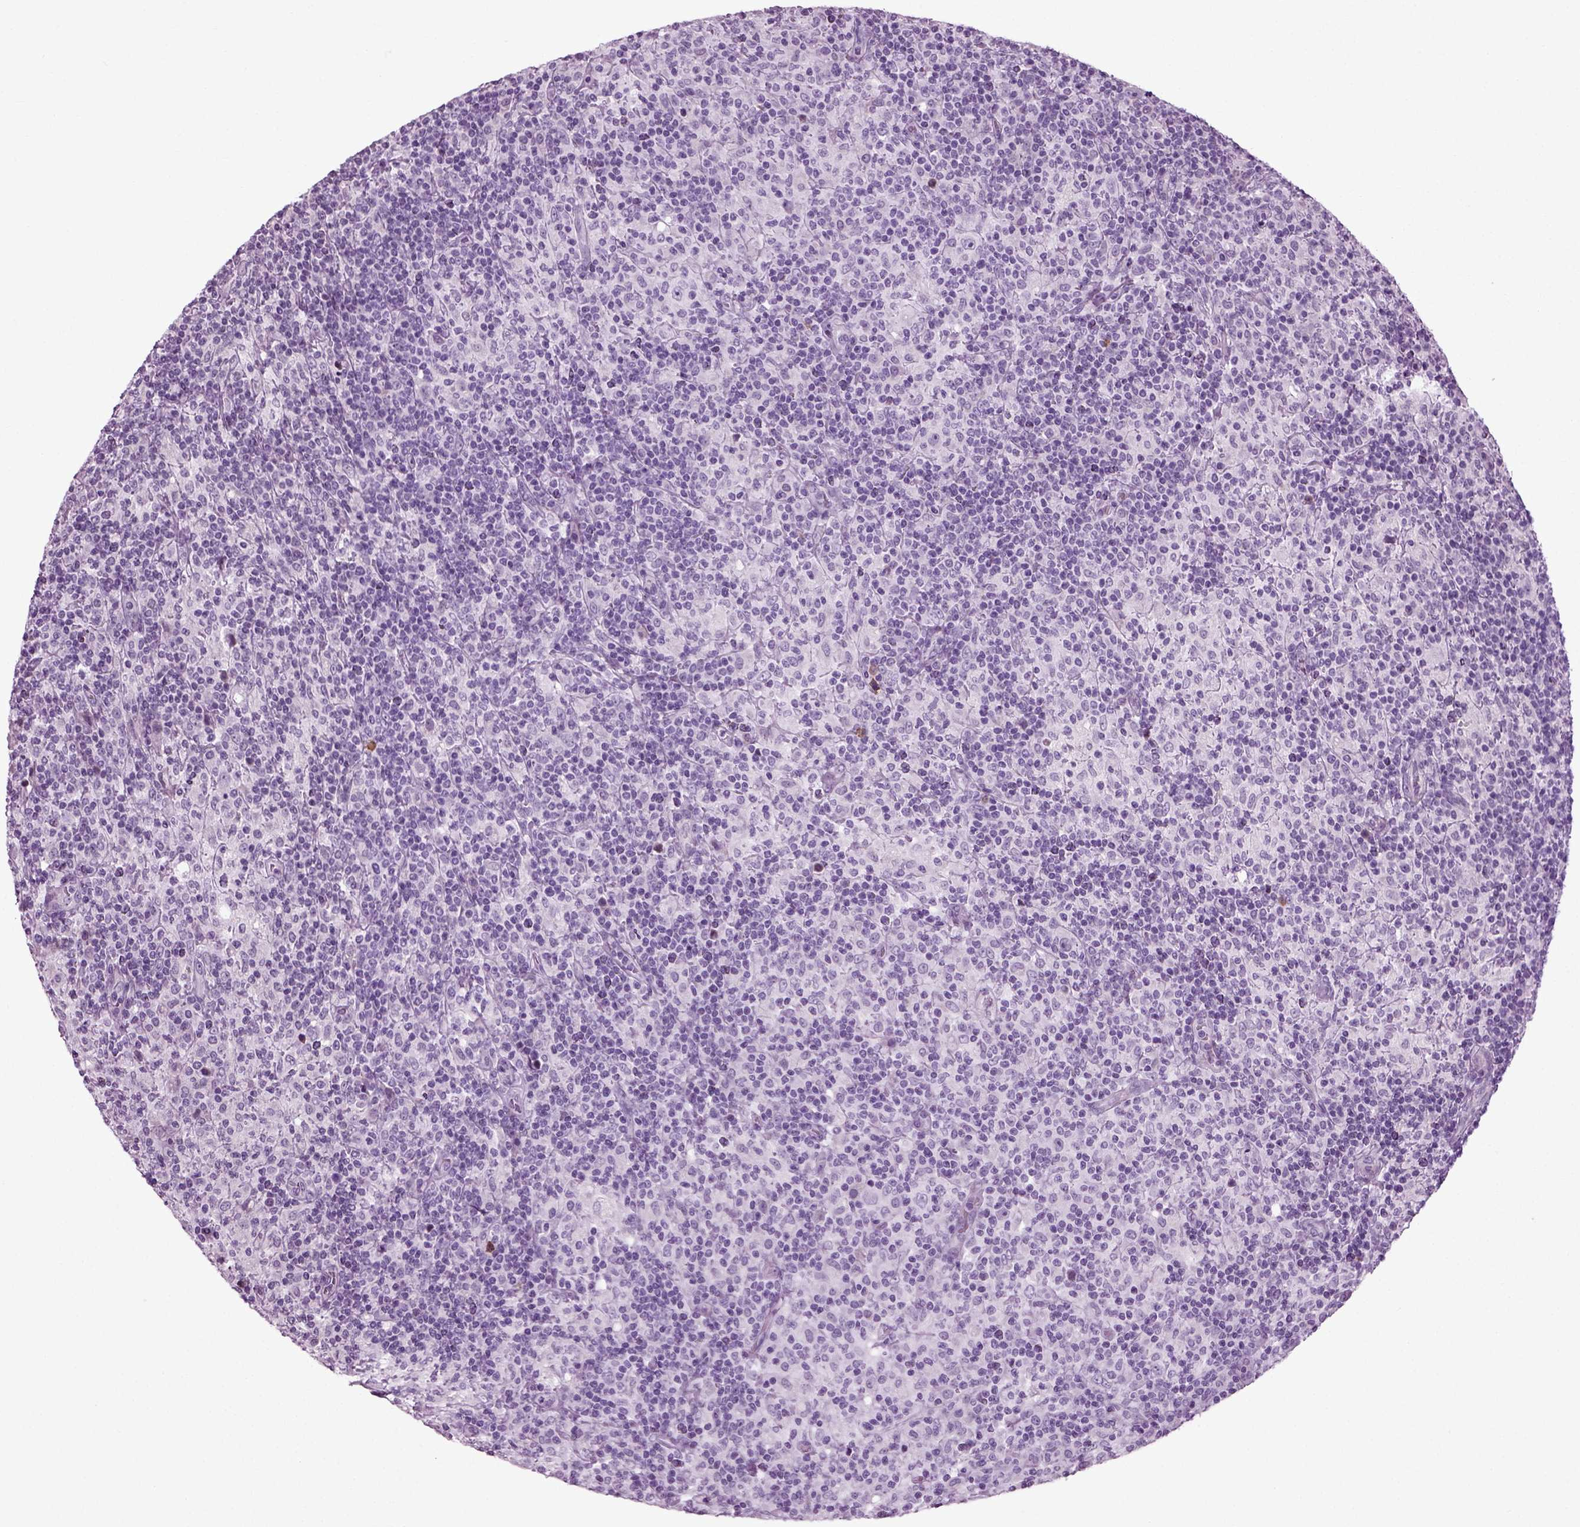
{"staining": {"intensity": "negative", "quantity": "none", "location": "none"}, "tissue": "lymphoma", "cell_type": "Tumor cells", "image_type": "cancer", "snomed": [{"axis": "morphology", "description": "Hodgkin's disease, NOS"}, {"axis": "topography", "description": "Lymph node"}], "caption": "Immunohistochemistry (IHC) of Hodgkin's disease displays no staining in tumor cells. (DAB immunohistochemistry with hematoxylin counter stain).", "gene": "SLC26A8", "patient": {"sex": "male", "age": 70}}